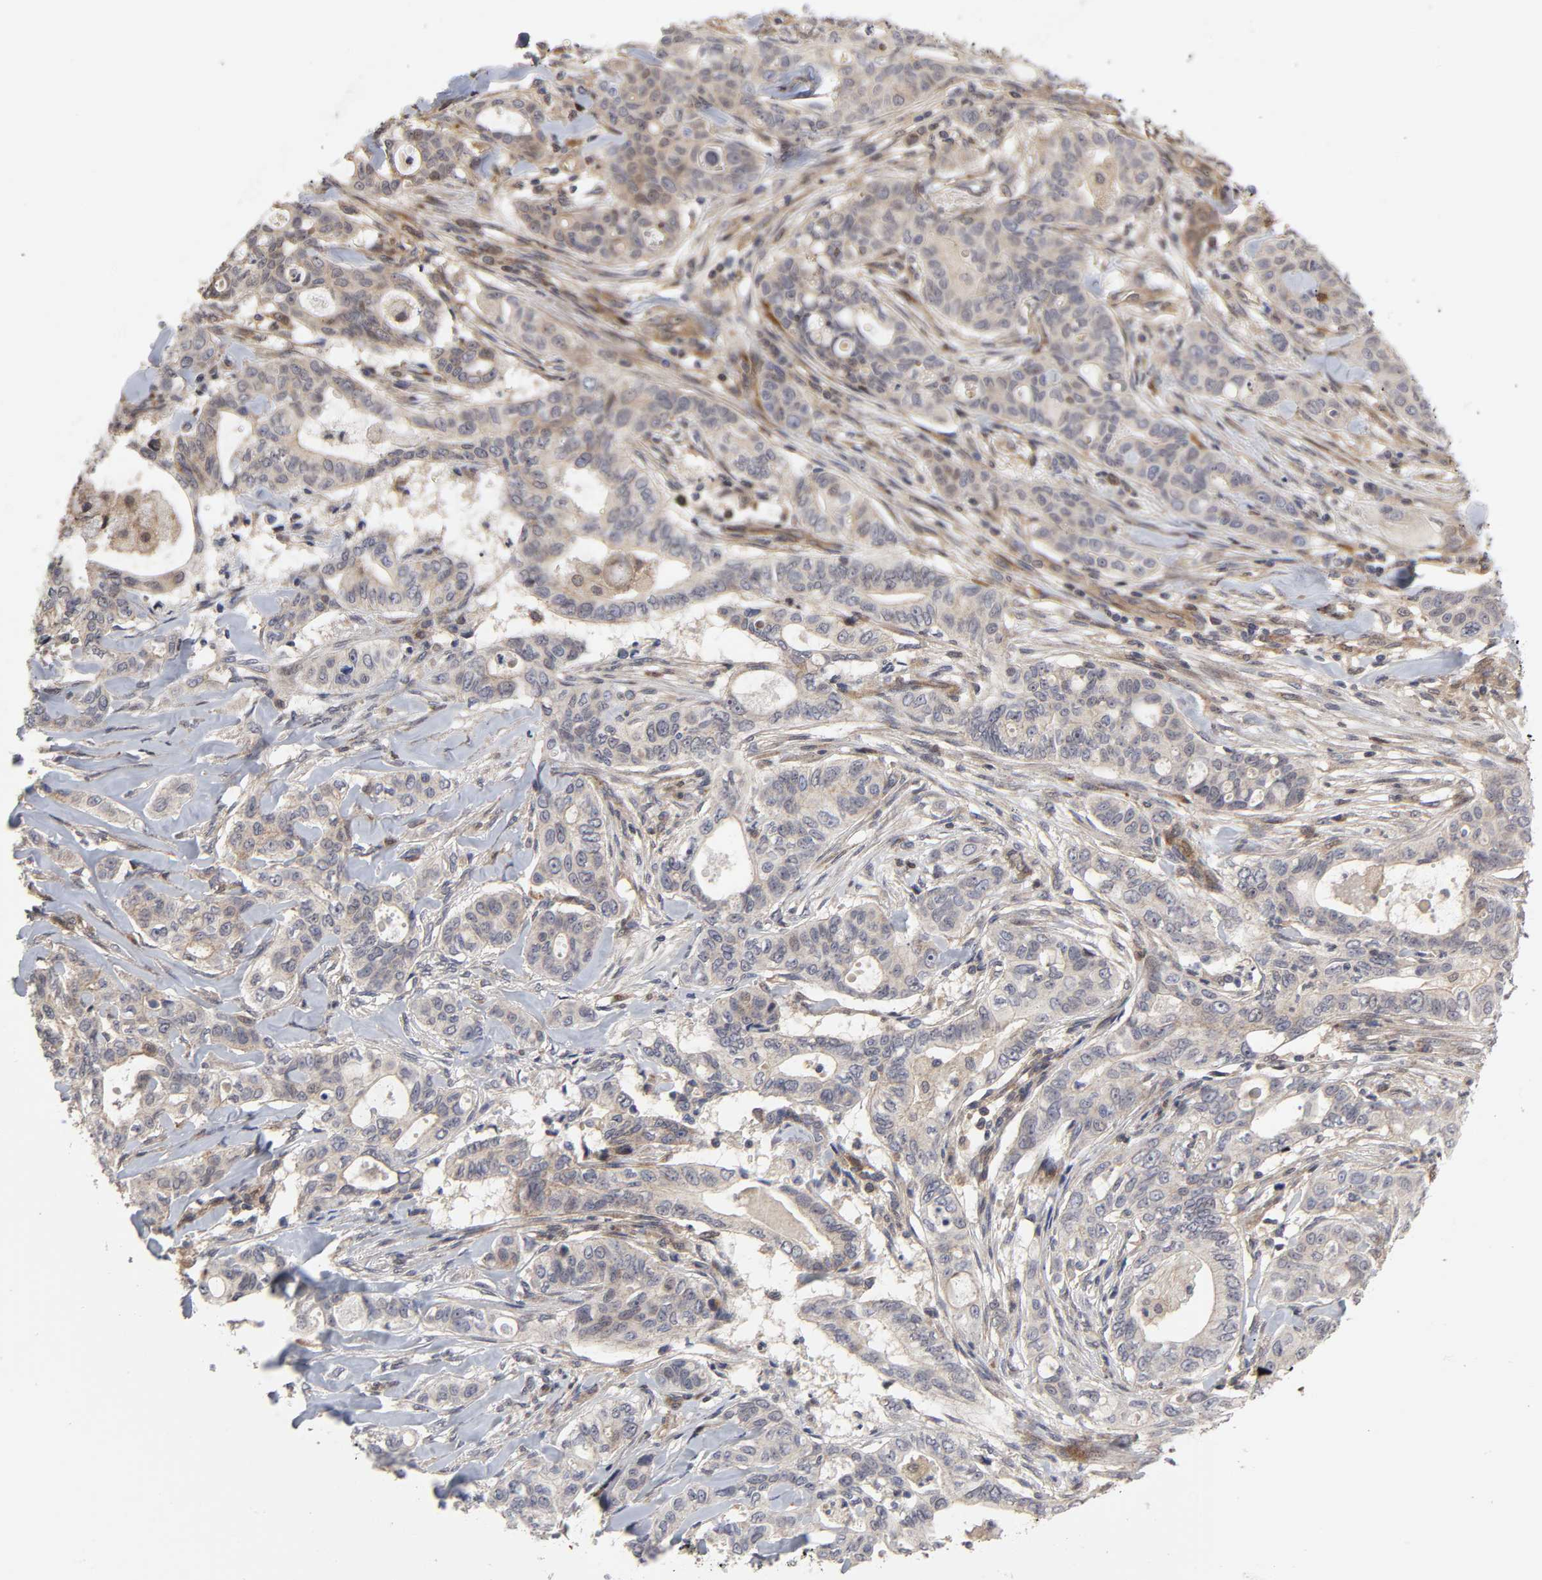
{"staining": {"intensity": "weak", "quantity": ">75%", "location": "cytoplasmic/membranous"}, "tissue": "liver cancer", "cell_type": "Tumor cells", "image_type": "cancer", "snomed": [{"axis": "morphology", "description": "Cholangiocarcinoma"}, {"axis": "topography", "description": "Liver"}], "caption": "Weak cytoplasmic/membranous positivity for a protein is appreciated in approximately >75% of tumor cells of cholangiocarcinoma (liver) using IHC.", "gene": "CASP9", "patient": {"sex": "female", "age": 67}}